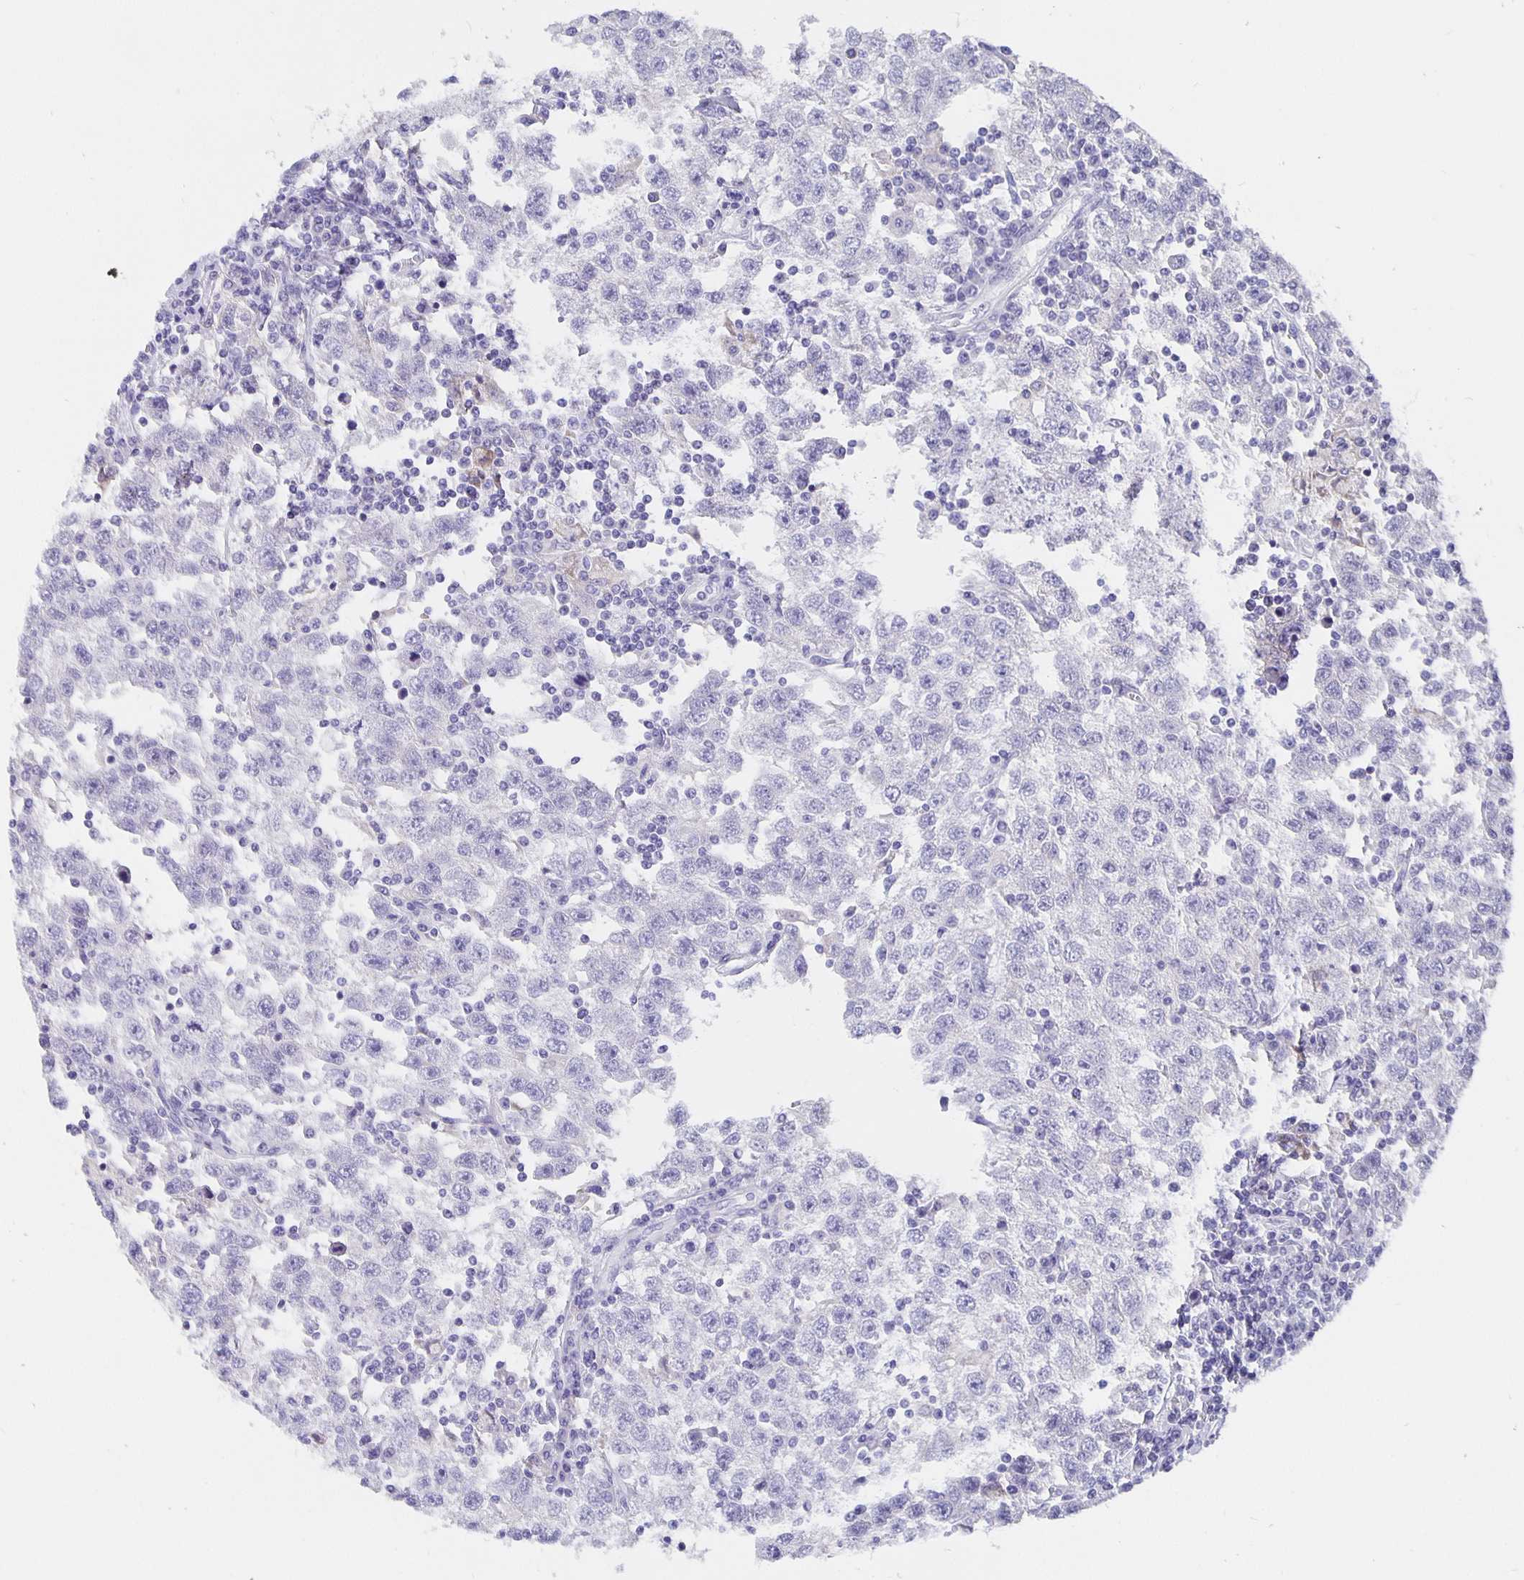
{"staining": {"intensity": "negative", "quantity": "none", "location": "none"}, "tissue": "testis cancer", "cell_type": "Tumor cells", "image_type": "cancer", "snomed": [{"axis": "morphology", "description": "Seminoma, NOS"}, {"axis": "topography", "description": "Testis"}], "caption": "The image displays no staining of tumor cells in testis cancer. (DAB (3,3'-diaminobenzidine) immunohistochemistry, high magnification).", "gene": "CFAP74", "patient": {"sex": "male", "age": 41}}